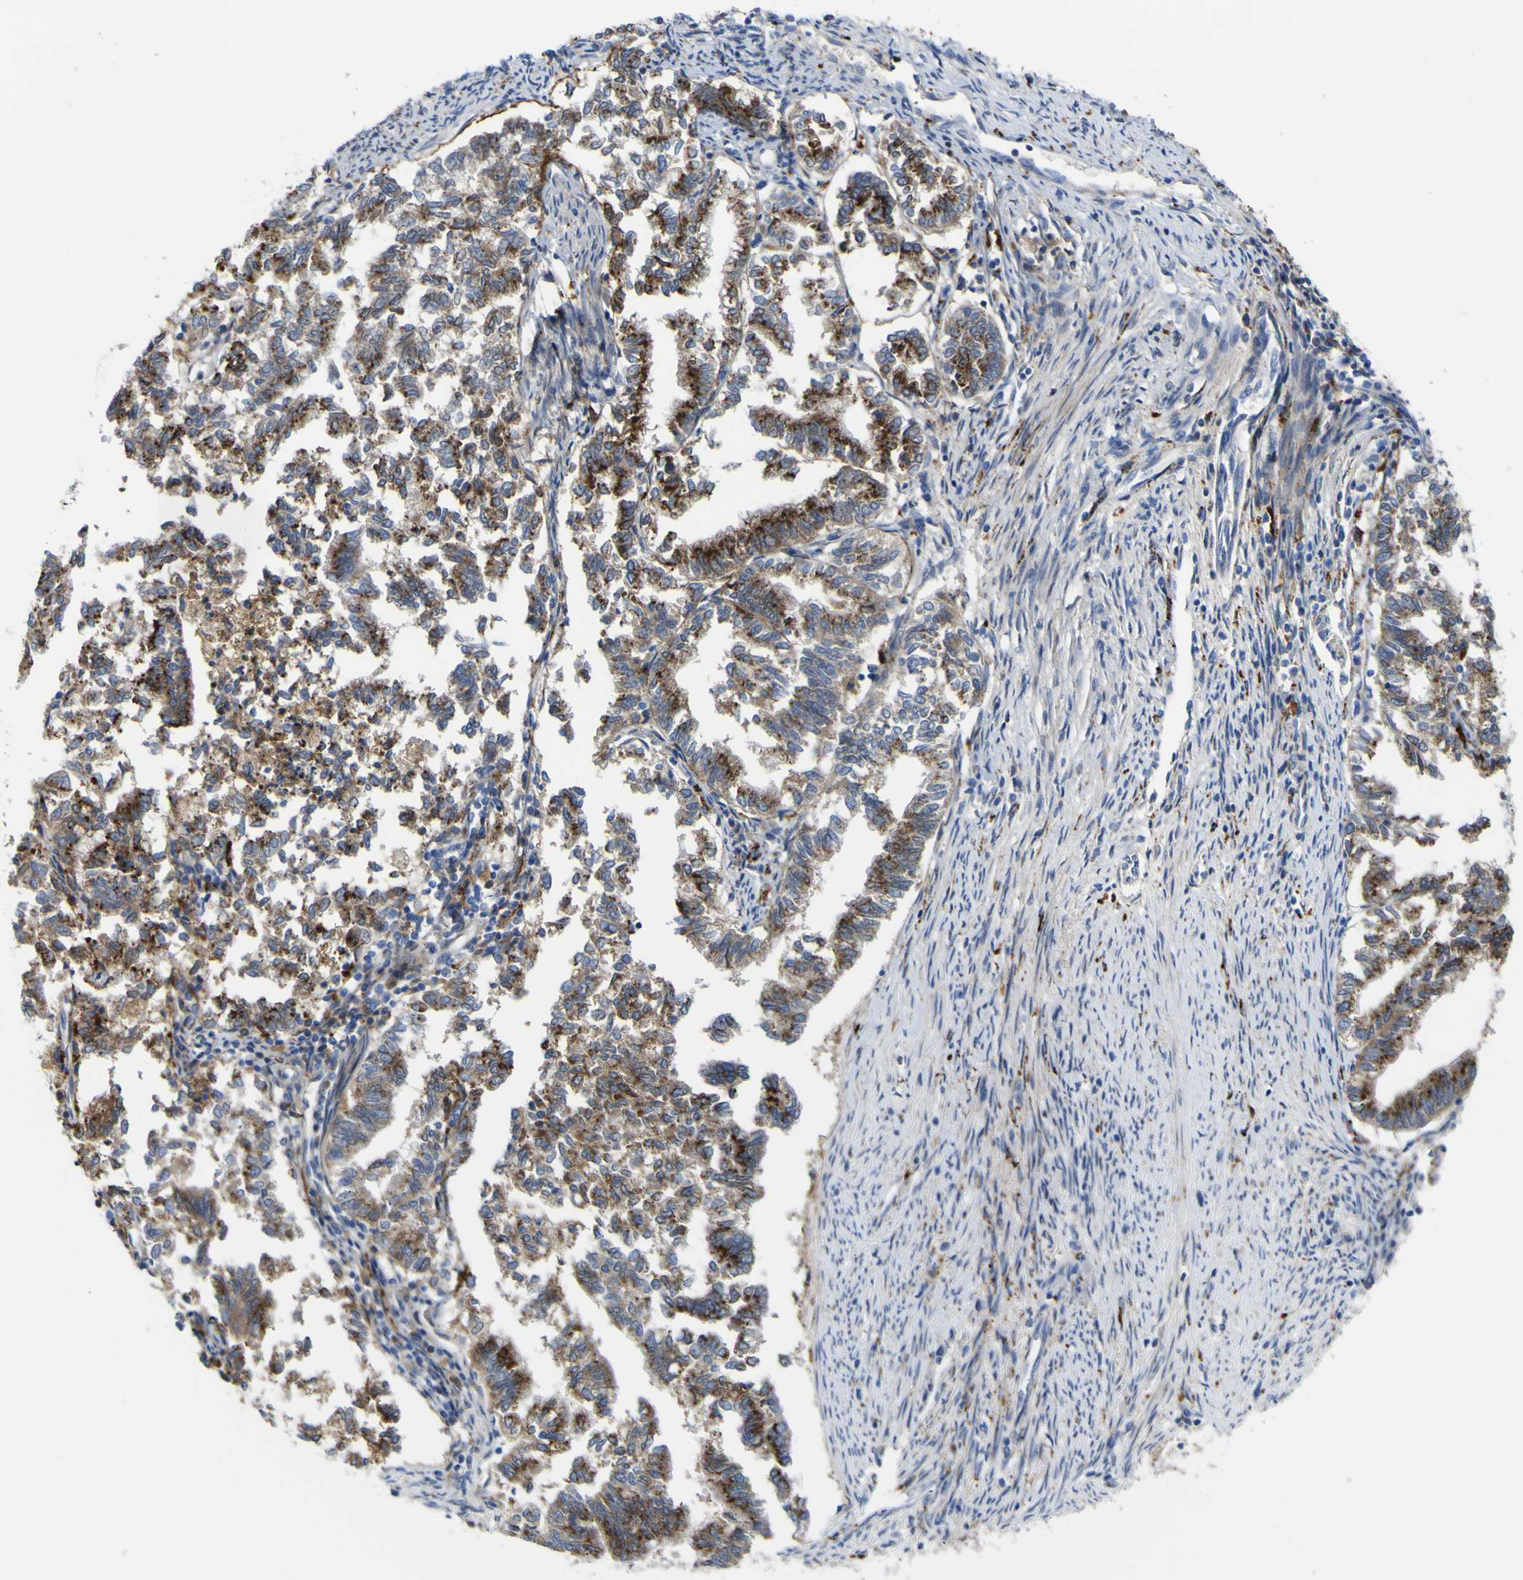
{"staining": {"intensity": "strong", "quantity": "25%-75%", "location": "cytoplasmic/membranous"}, "tissue": "endometrial cancer", "cell_type": "Tumor cells", "image_type": "cancer", "snomed": [{"axis": "morphology", "description": "Necrosis, NOS"}, {"axis": "morphology", "description": "Adenocarcinoma, NOS"}, {"axis": "topography", "description": "Endometrium"}], "caption": "Human adenocarcinoma (endometrial) stained with a protein marker demonstrates strong staining in tumor cells.", "gene": "PTPRF", "patient": {"sex": "female", "age": 79}}